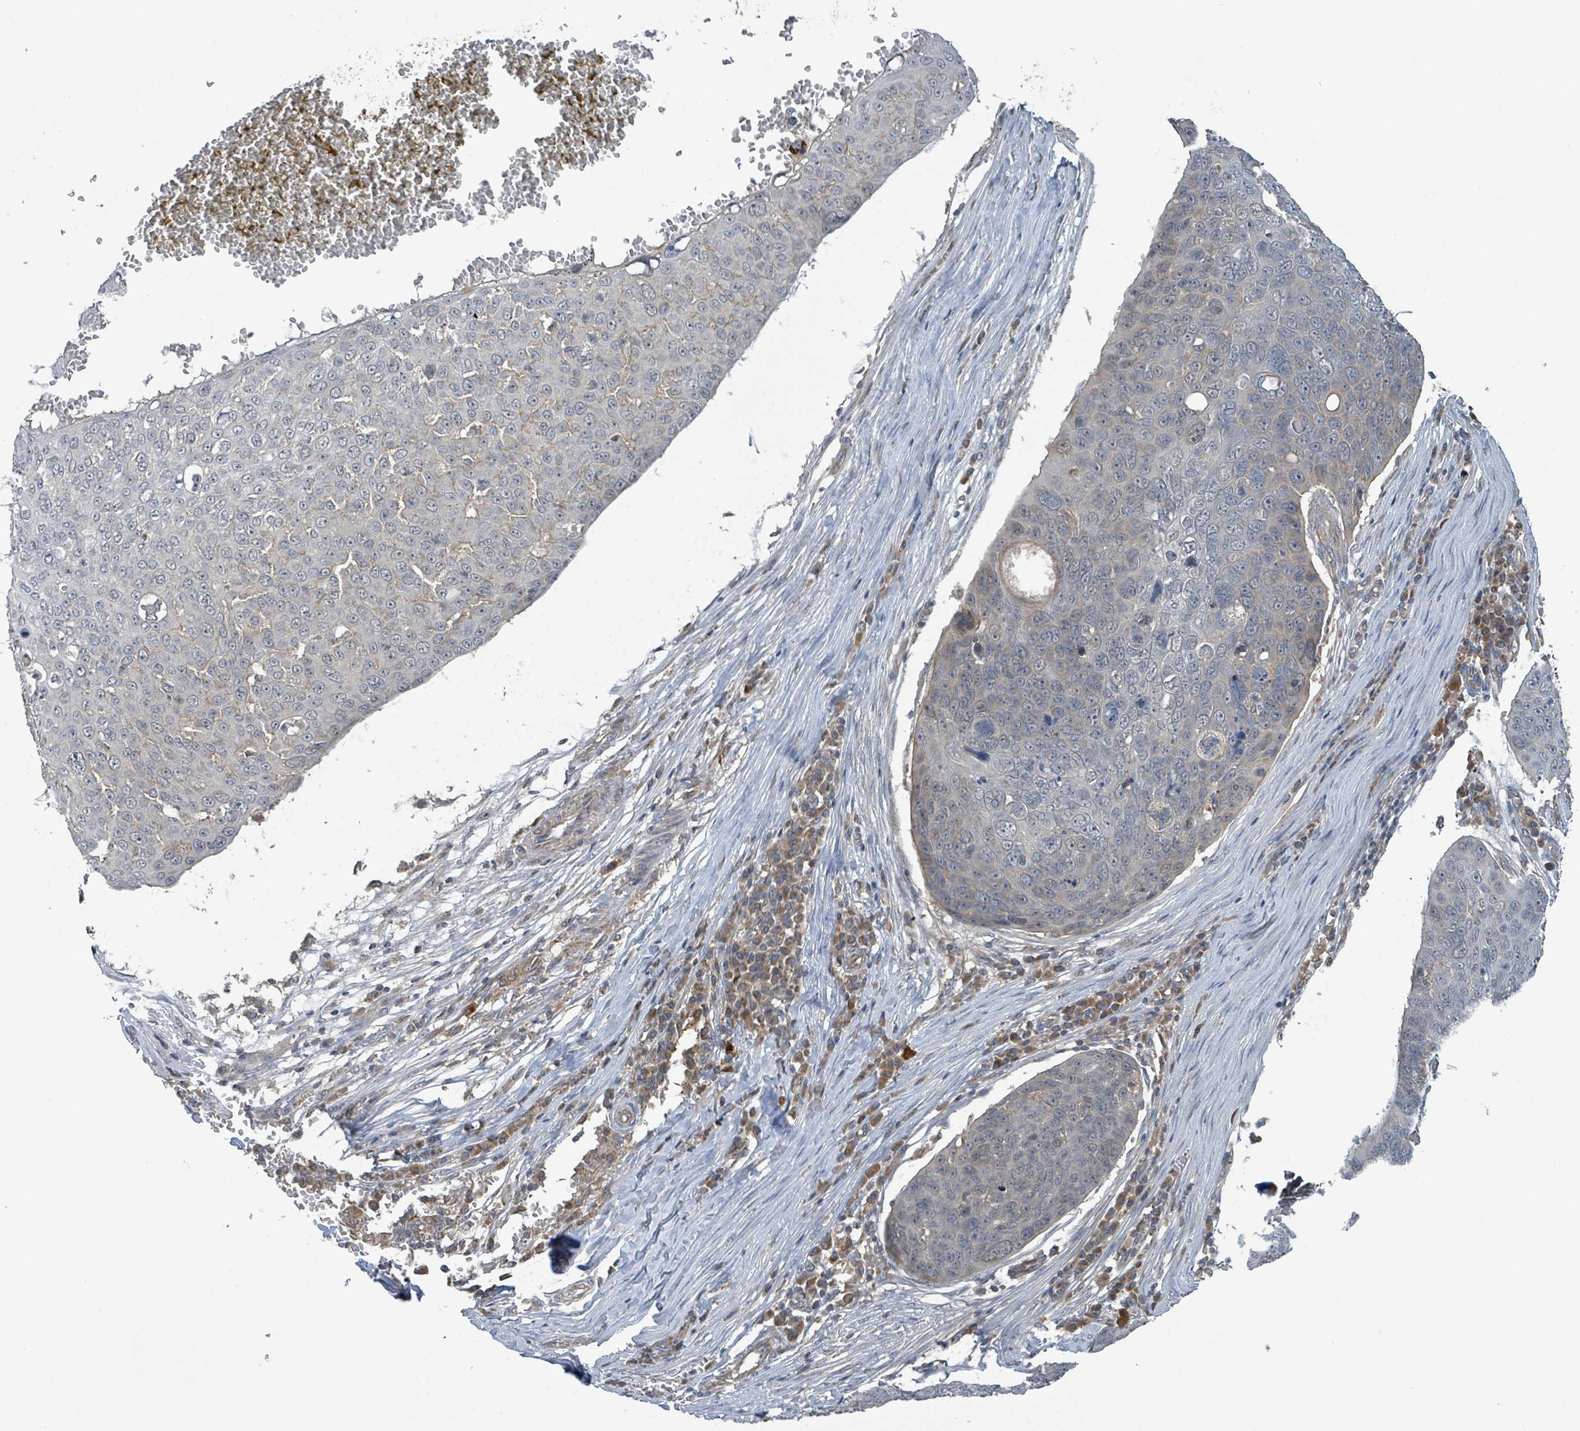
{"staining": {"intensity": "negative", "quantity": "none", "location": "none"}, "tissue": "skin cancer", "cell_type": "Tumor cells", "image_type": "cancer", "snomed": [{"axis": "morphology", "description": "Squamous cell carcinoma, NOS"}, {"axis": "topography", "description": "Skin"}], "caption": "Image shows no significant protein staining in tumor cells of skin squamous cell carcinoma. (Stains: DAB (3,3'-diaminobenzidine) immunohistochemistry with hematoxylin counter stain, Microscopy: brightfield microscopy at high magnification).", "gene": "CCDC121", "patient": {"sex": "male", "age": 71}}